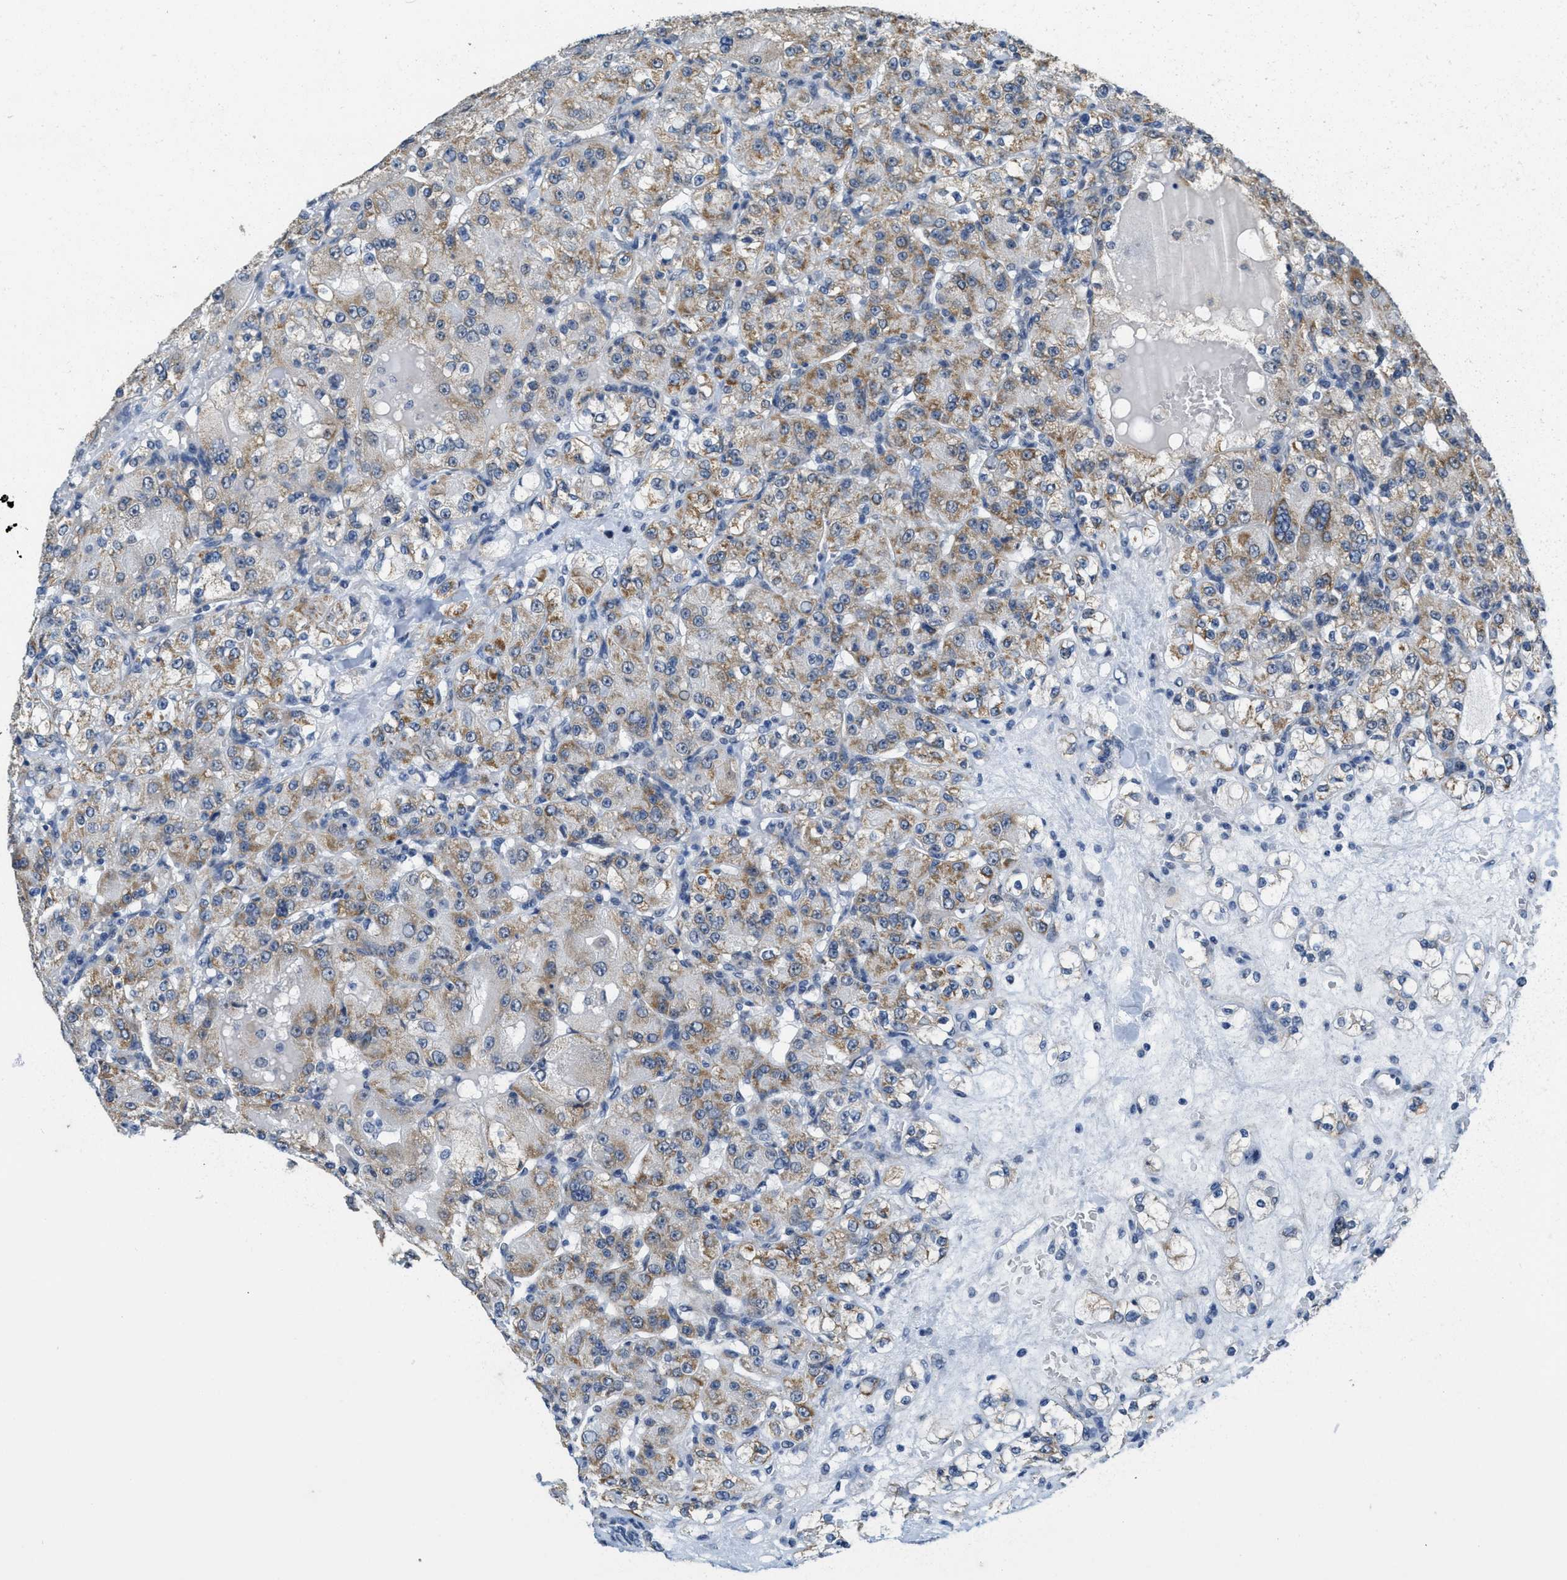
{"staining": {"intensity": "moderate", "quantity": ">75%", "location": "cytoplasmic/membranous"}, "tissue": "renal cancer", "cell_type": "Tumor cells", "image_type": "cancer", "snomed": [{"axis": "morphology", "description": "Normal tissue, NOS"}, {"axis": "morphology", "description": "Adenocarcinoma, NOS"}, {"axis": "topography", "description": "Kidney"}], "caption": "IHC of renal adenocarcinoma displays medium levels of moderate cytoplasmic/membranous expression in about >75% of tumor cells. (DAB (3,3'-diaminobenzidine) = brown stain, brightfield microscopy at high magnification).", "gene": "TOMM70", "patient": {"sex": "male", "age": 61}}